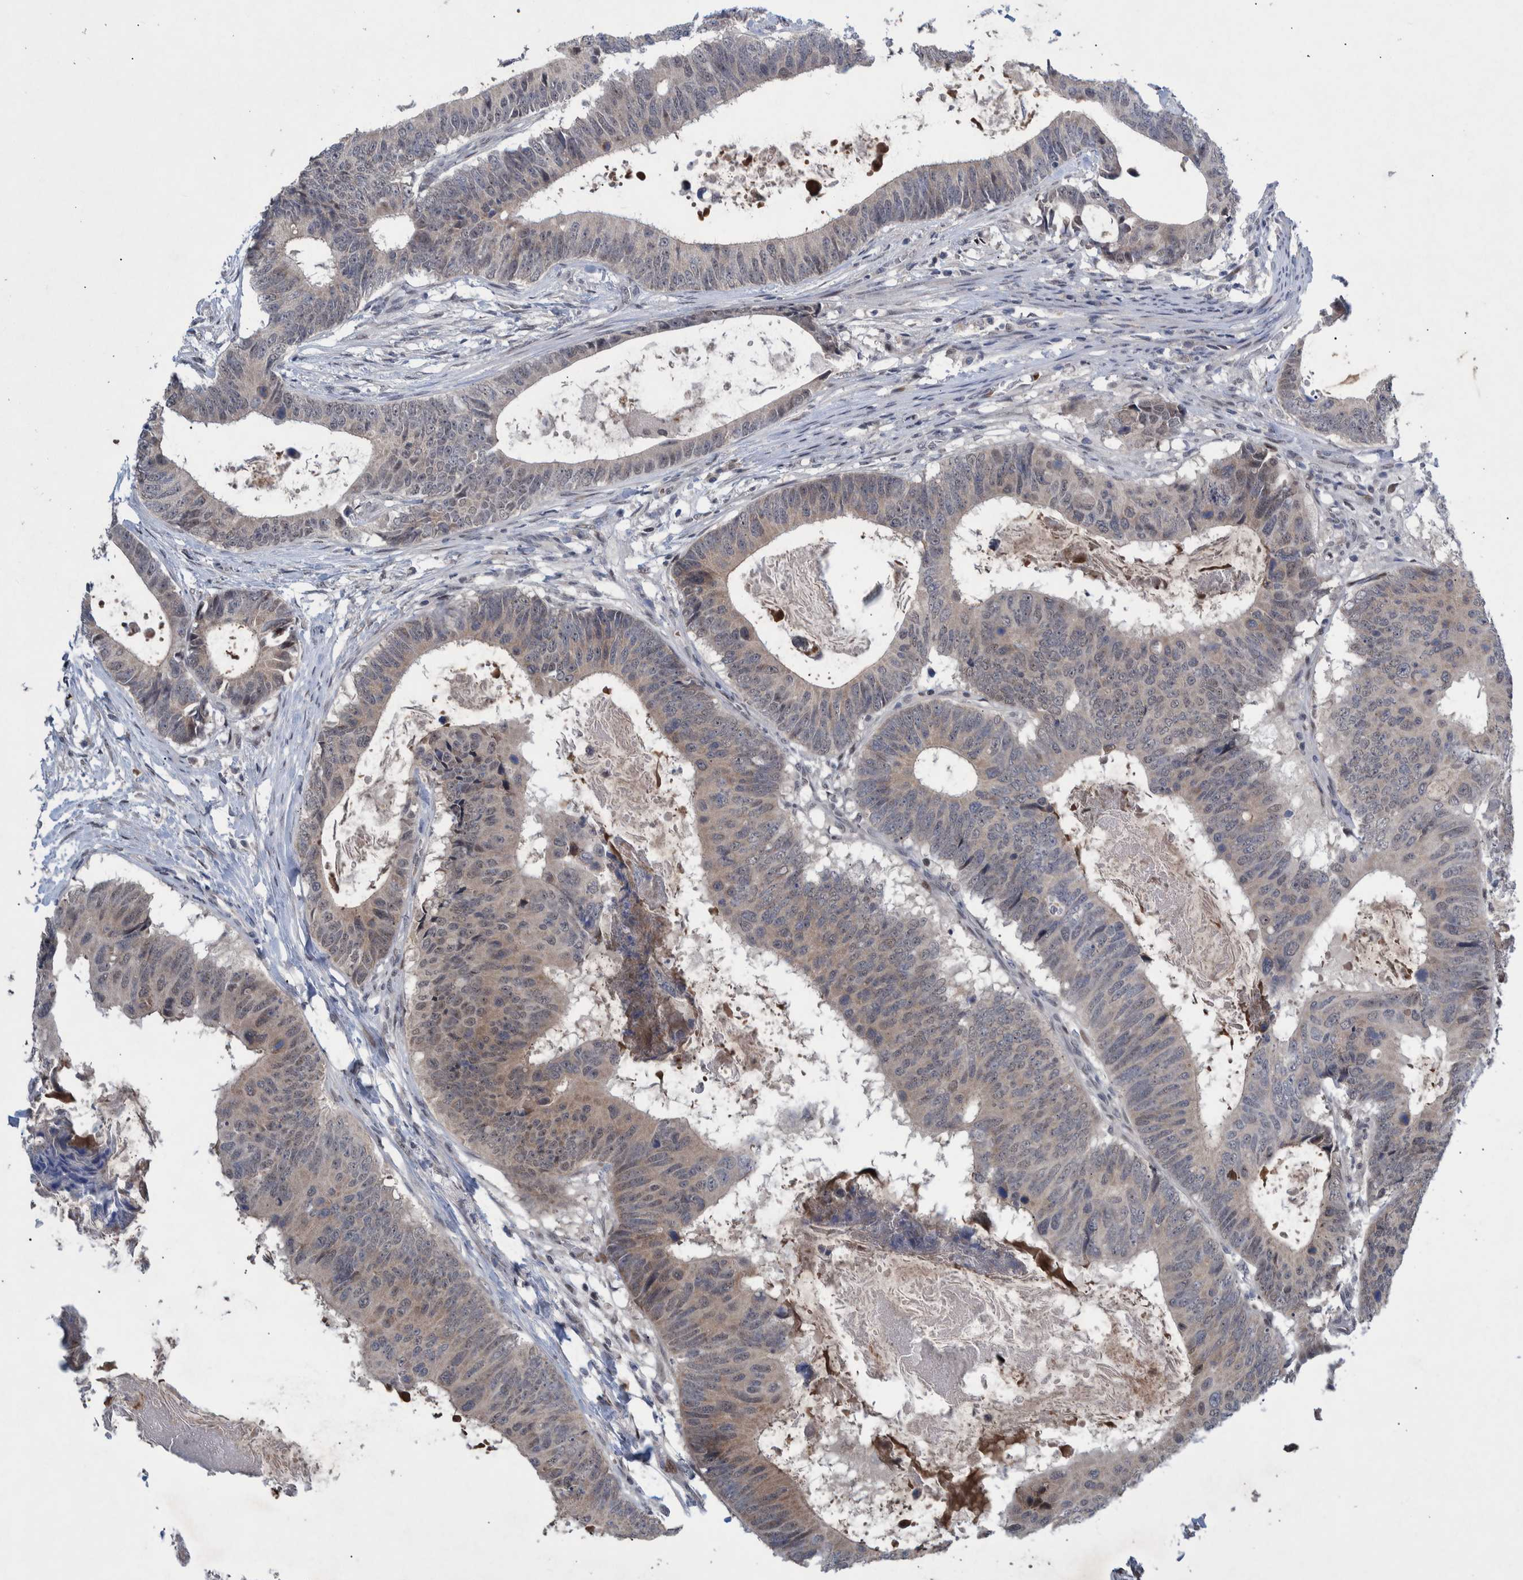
{"staining": {"intensity": "weak", "quantity": "<25%", "location": "cytoplasmic/membranous,nuclear"}, "tissue": "colorectal cancer", "cell_type": "Tumor cells", "image_type": "cancer", "snomed": [{"axis": "morphology", "description": "Adenocarcinoma, NOS"}, {"axis": "topography", "description": "Colon"}], "caption": "Photomicrograph shows no protein expression in tumor cells of colorectal cancer tissue.", "gene": "ESRP1", "patient": {"sex": "male", "age": 56}}